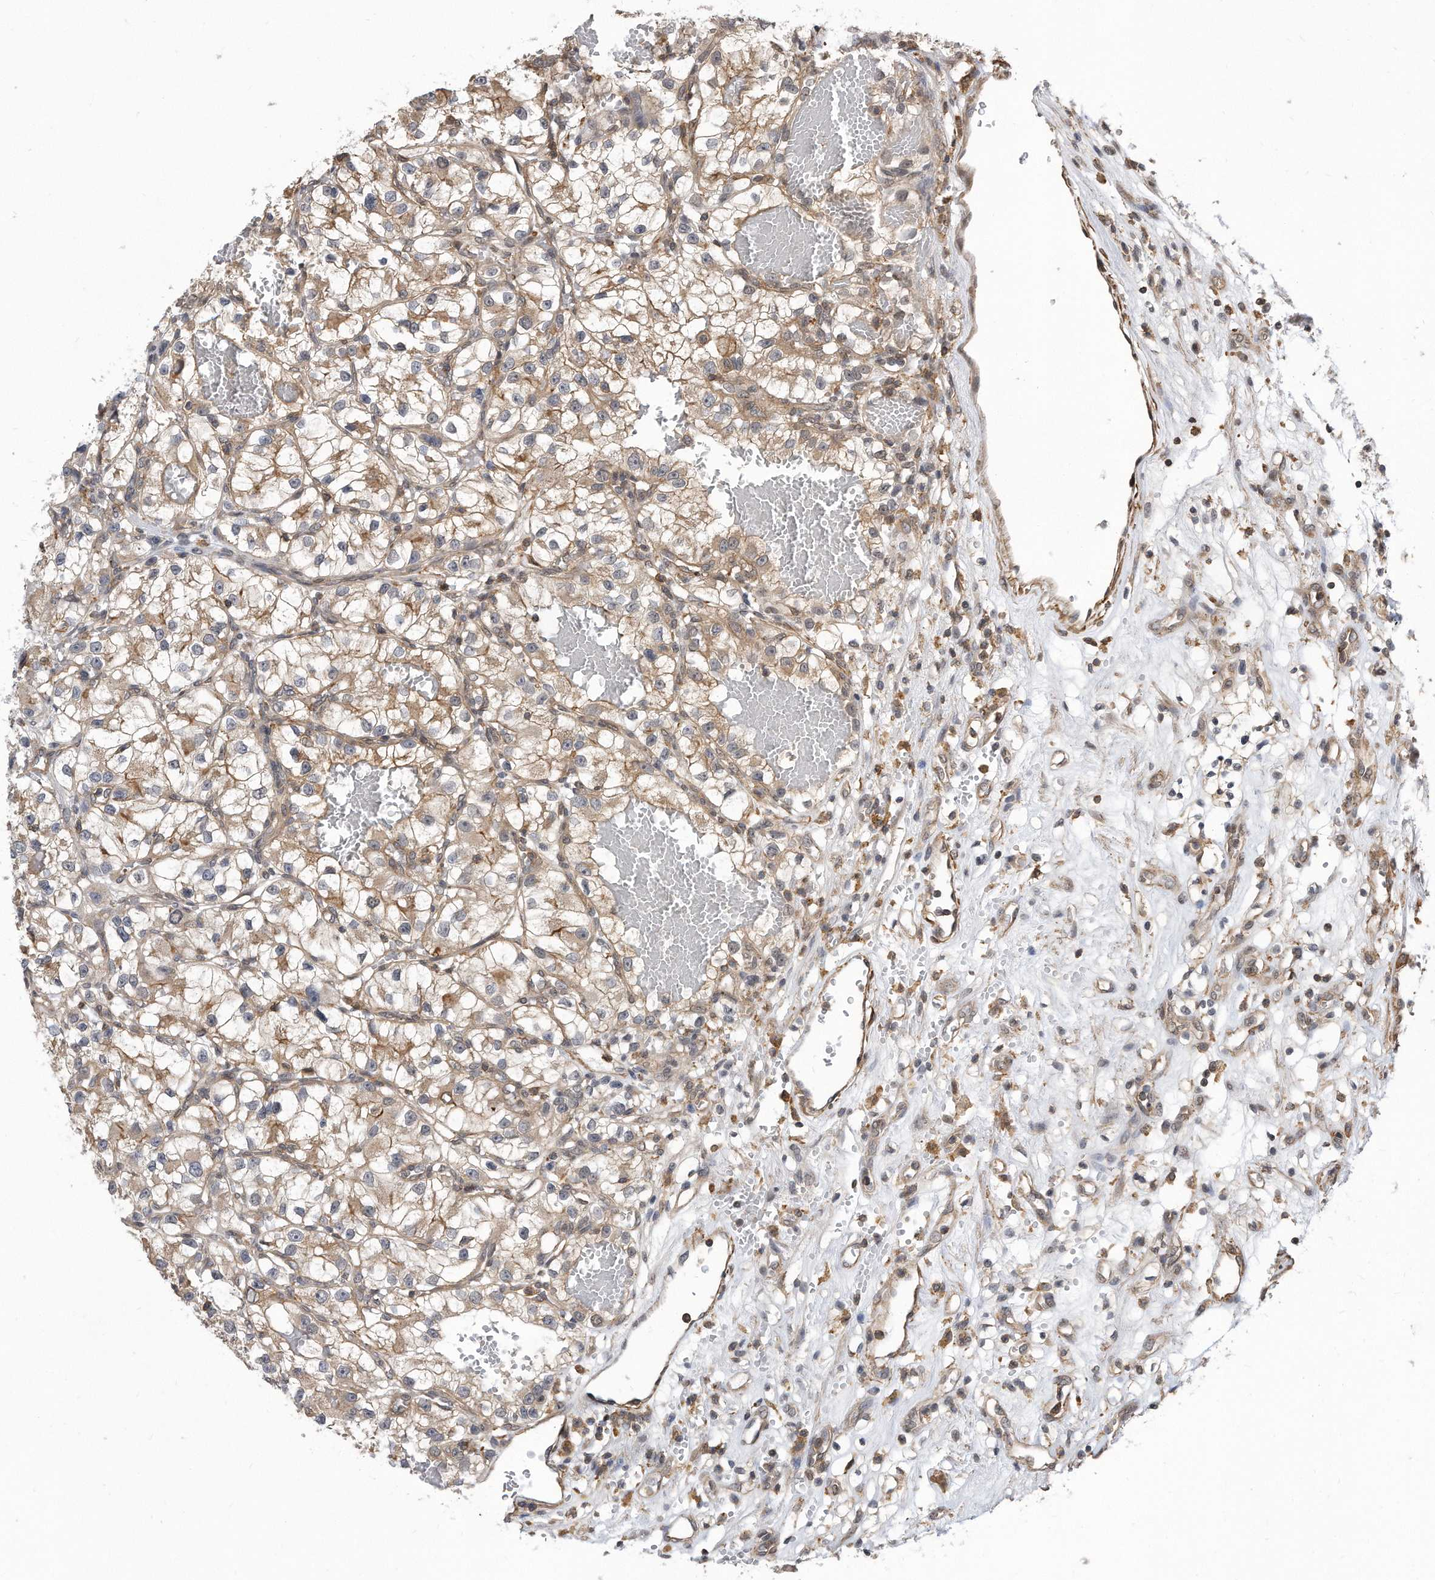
{"staining": {"intensity": "moderate", "quantity": ">75%", "location": "cytoplasmic/membranous"}, "tissue": "renal cancer", "cell_type": "Tumor cells", "image_type": "cancer", "snomed": [{"axis": "morphology", "description": "Adenocarcinoma, NOS"}, {"axis": "topography", "description": "Kidney"}], "caption": "The photomicrograph reveals a brown stain indicating the presence of a protein in the cytoplasmic/membranous of tumor cells in renal adenocarcinoma.", "gene": "TCP1", "patient": {"sex": "female", "age": 57}}